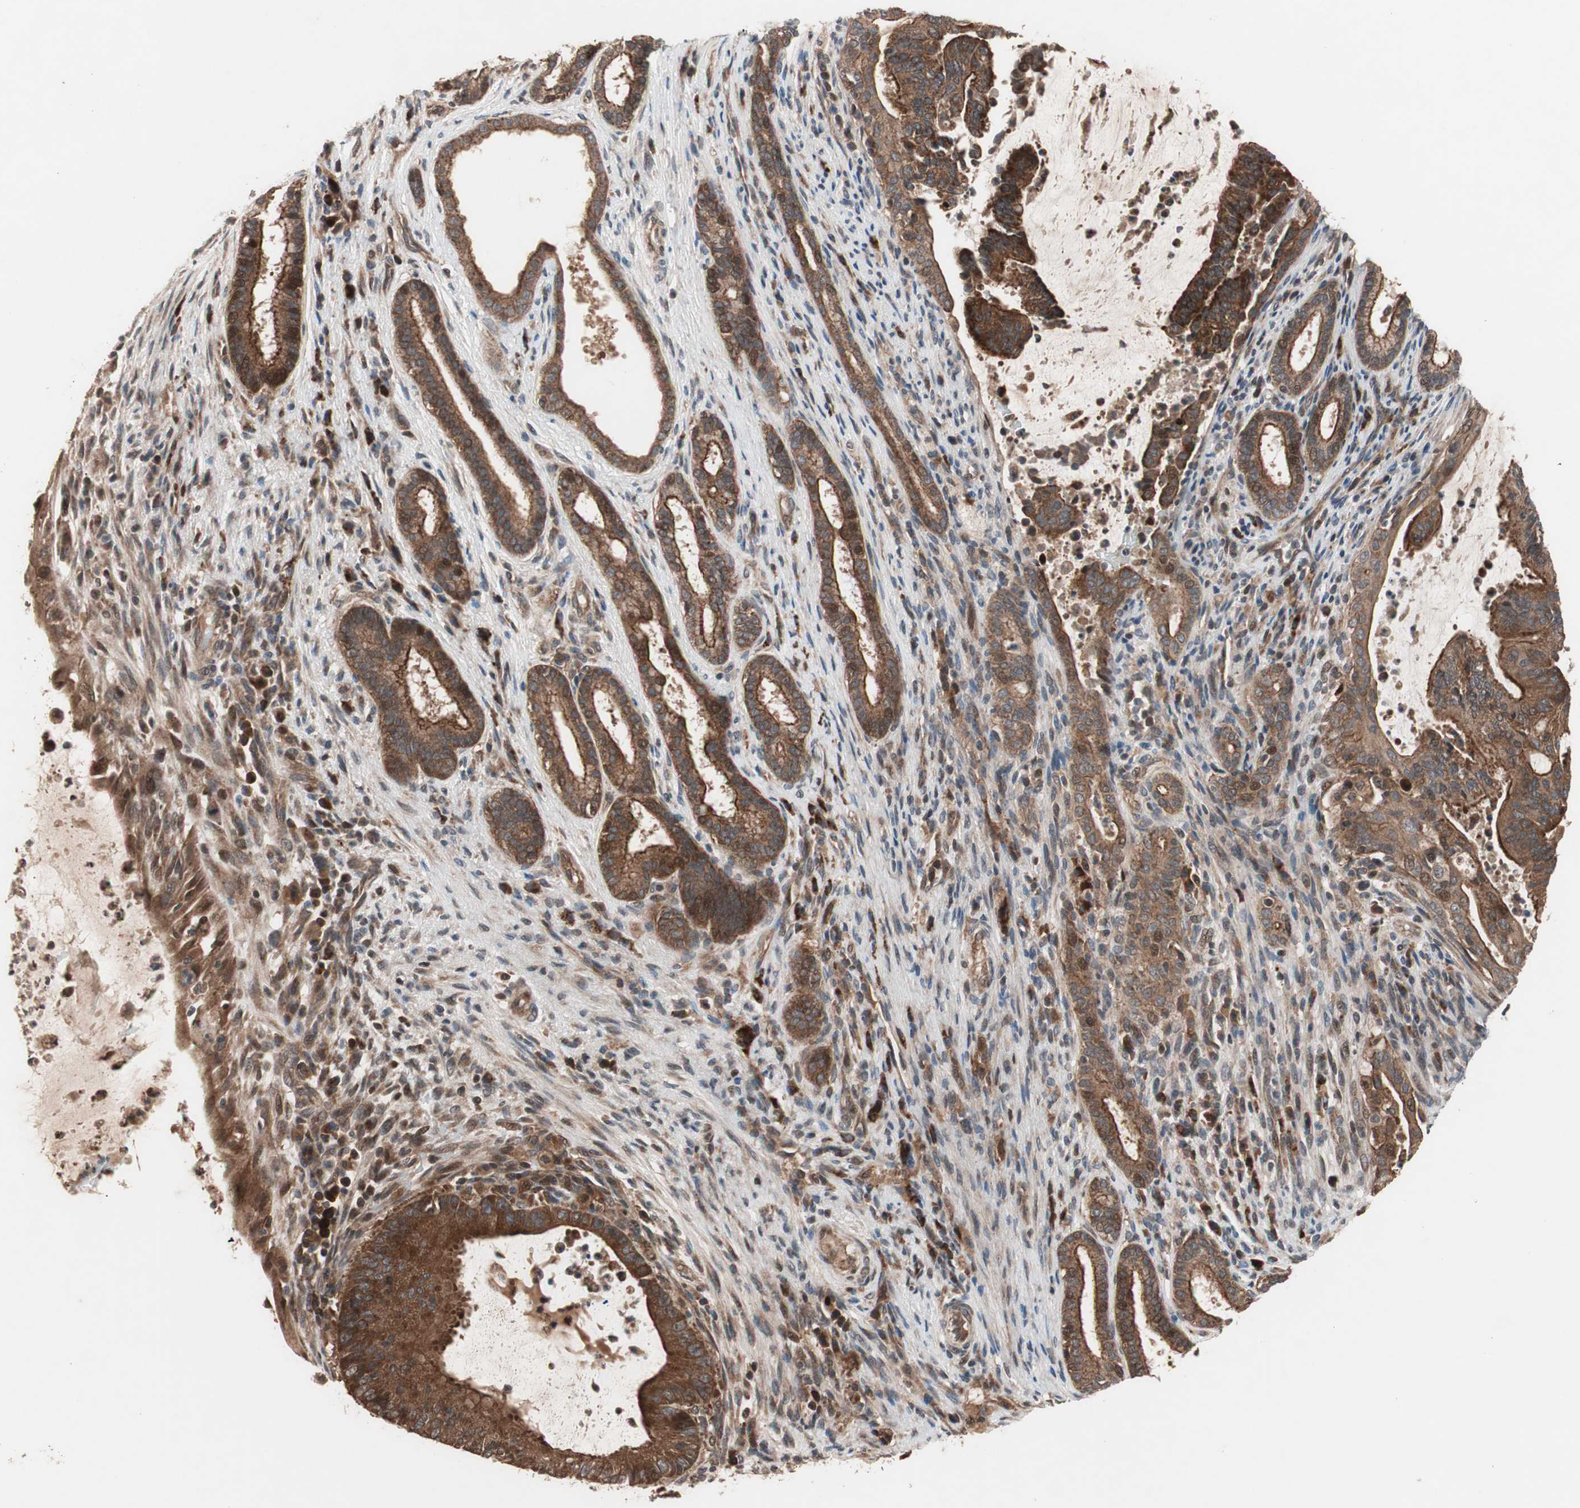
{"staining": {"intensity": "strong", "quantity": ">75%", "location": "cytoplasmic/membranous"}, "tissue": "liver cancer", "cell_type": "Tumor cells", "image_type": "cancer", "snomed": [{"axis": "morphology", "description": "Cholangiocarcinoma"}, {"axis": "topography", "description": "Liver"}], "caption": "Liver cholangiocarcinoma stained with a protein marker reveals strong staining in tumor cells.", "gene": "NF2", "patient": {"sex": "female", "age": 73}}